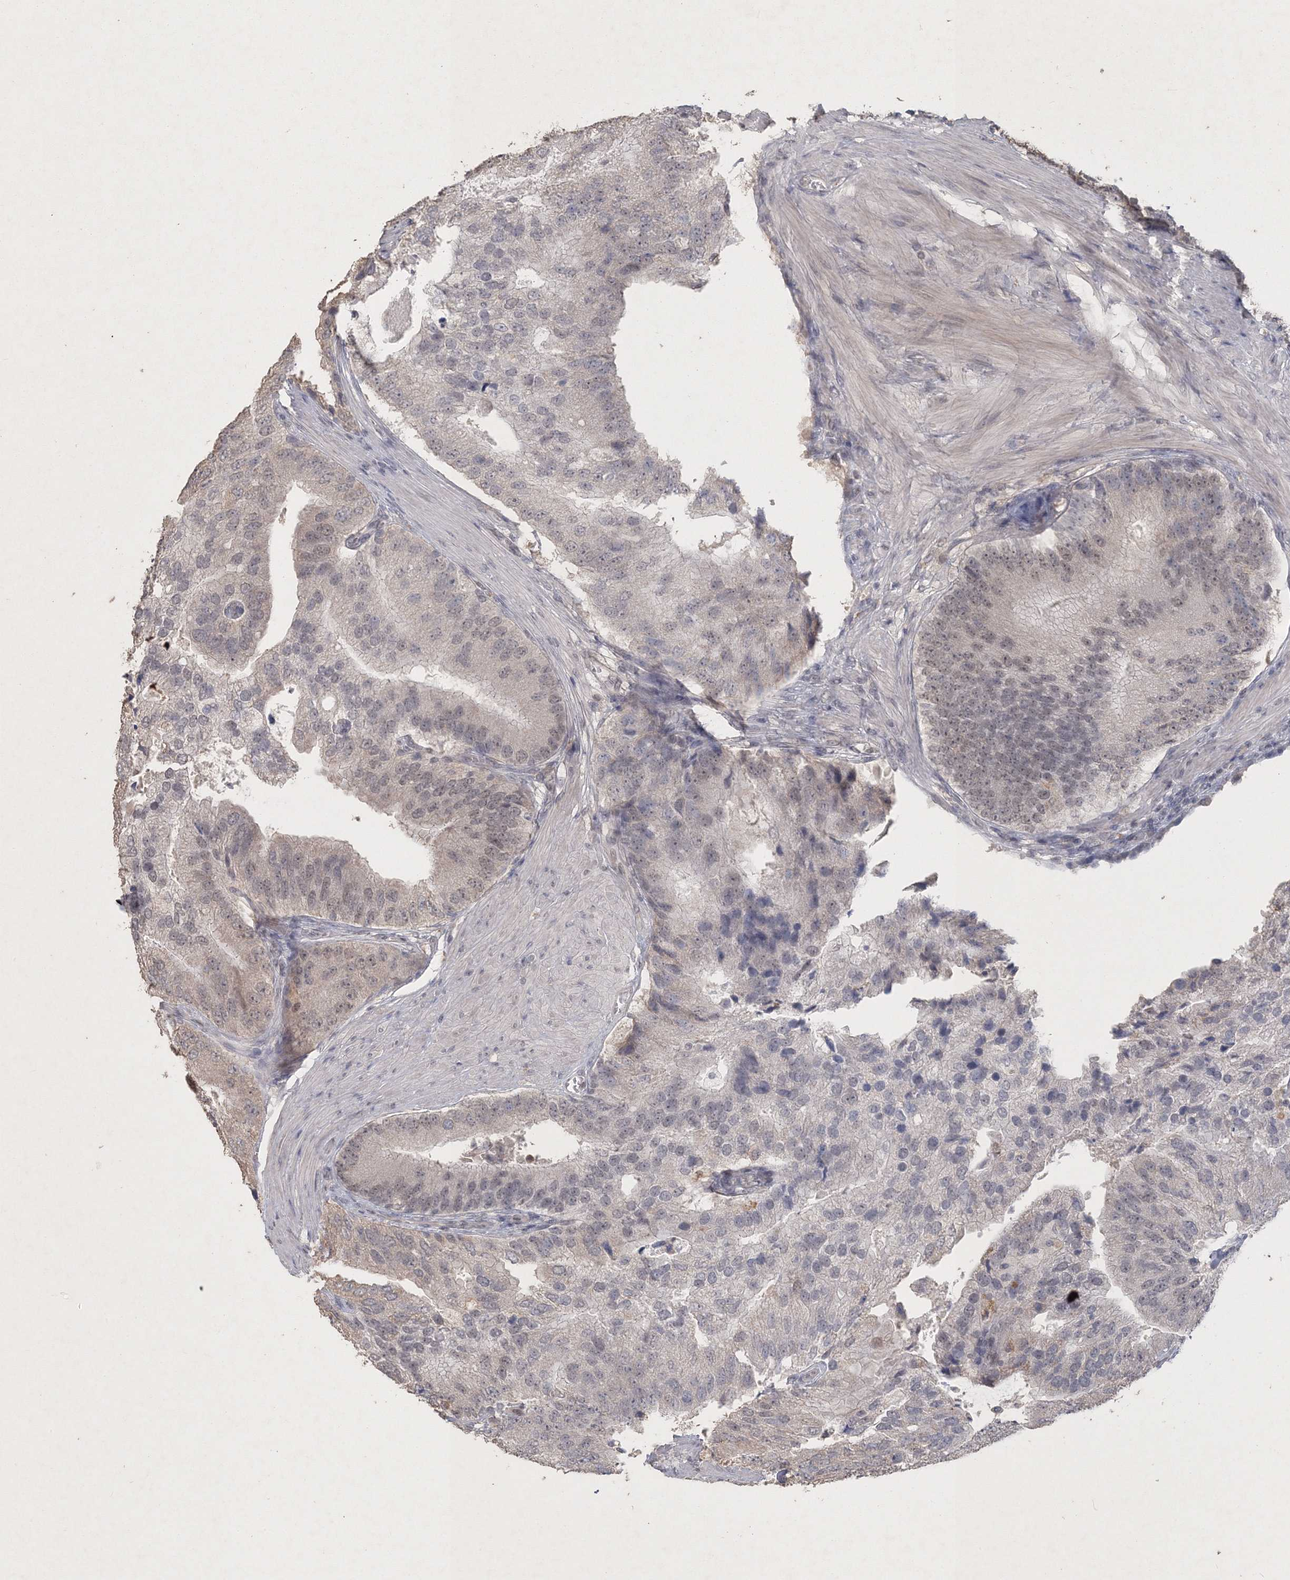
{"staining": {"intensity": "negative", "quantity": "none", "location": "none"}, "tissue": "prostate cancer", "cell_type": "Tumor cells", "image_type": "cancer", "snomed": [{"axis": "morphology", "description": "Adenocarcinoma, High grade"}, {"axis": "topography", "description": "Prostate"}], "caption": "This is a micrograph of IHC staining of prostate cancer (adenocarcinoma (high-grade)), which shows no staining in tumor cells.", "gene": "UIMC1", "patient": {"sex": "male", "age": 70}}